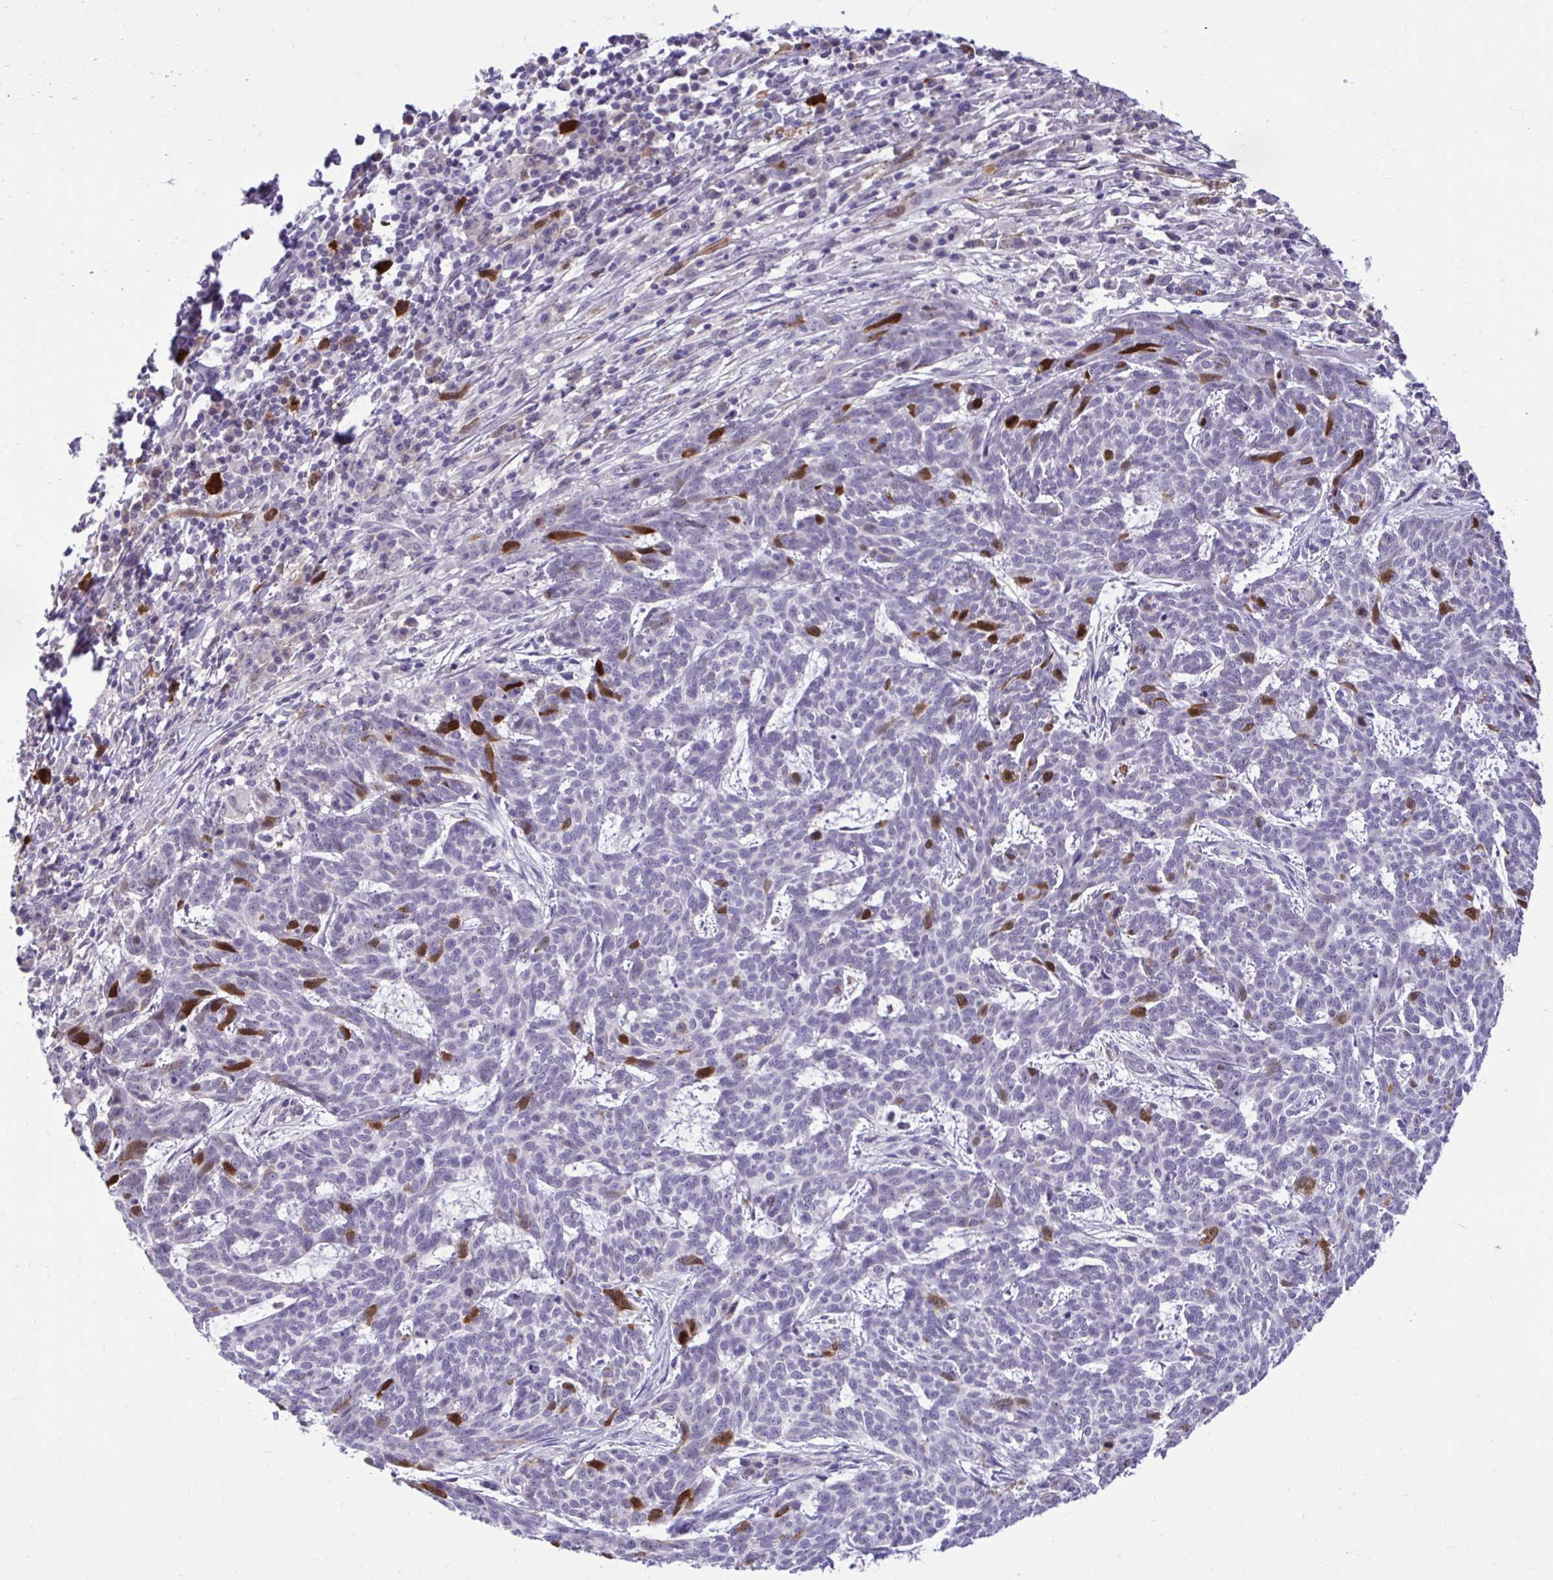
{"staining": {"intensity": "strong", "quantity": "<25%", "location": "nuclear"}, "tissue": "skin cancer", "cell_type": "Tumor cells", "image_type": "cancer", "snomed": [{"axis": "morphology", "description": "Basal cell carcinoma"}, {"axis": "topography", "description": "Skin"}], "caption": "Skin cancer (basal cell carcinoma) stained with a protein marker reveals strong staining in tumor cells.", "gene": "CDC20", "patient": {"sex": "female", "age": 93}}